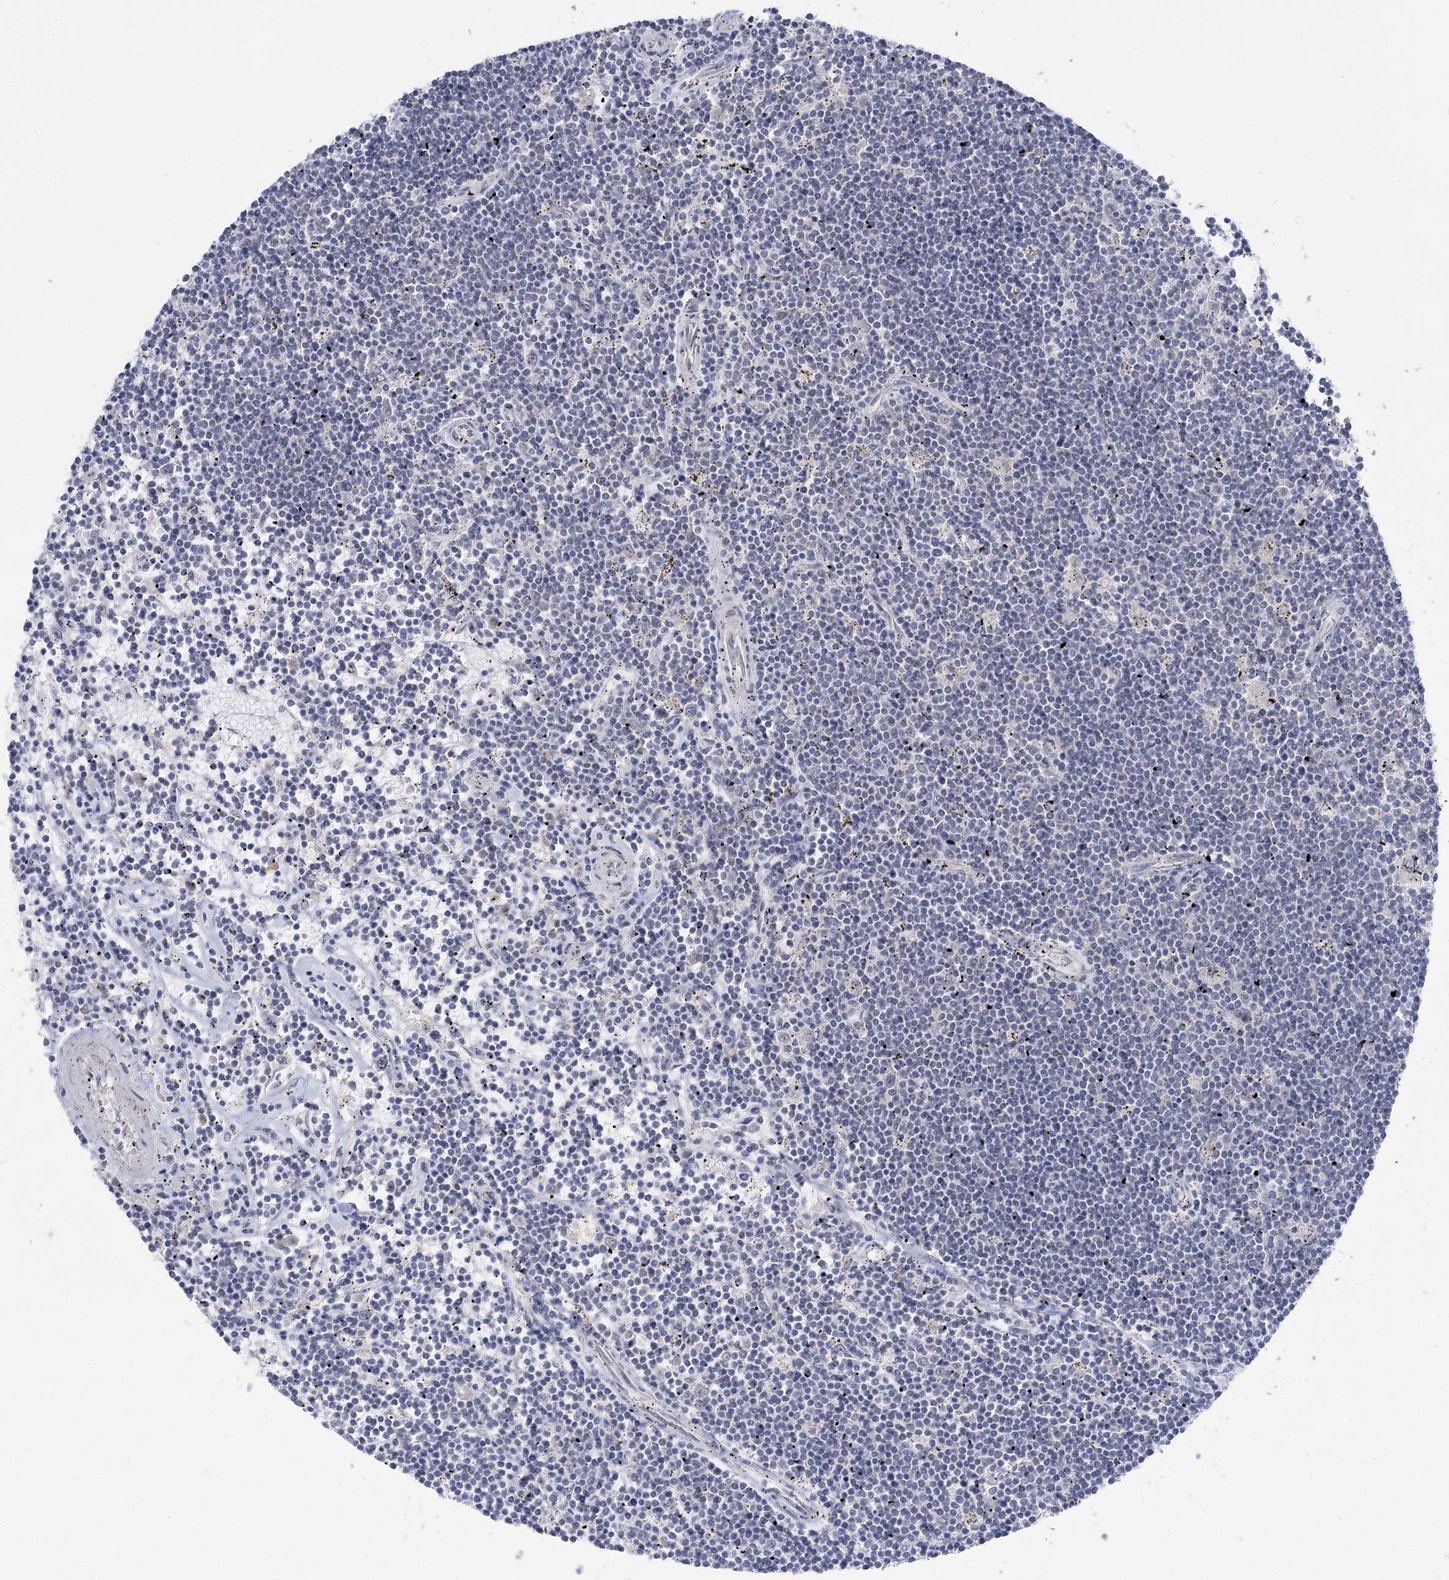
{"staining": {"intensity": "negative", "quantity": "none", "location": "none"}, "tissue": "lymphoma", "cell_type": "Tumor cells", "image_type": "cancer", "snomed": [{"axis": "morphology", "description": "Malignant lymphoma, non-Hodgkin's type, Low grade"}, {"axis": "topography", "description": "Spleen"}], "caption": "Immunohistochemistry image of lymphoma stained for a protein (brown), which reveals no positivity in tumor cells. (Brightfield microscopy of DAB (3,3'-diaminobenzidine) immunohistochemistry at high magnification).", "gene": "PHYHIPL", "patient": {"sex": "male", "age": 76}}